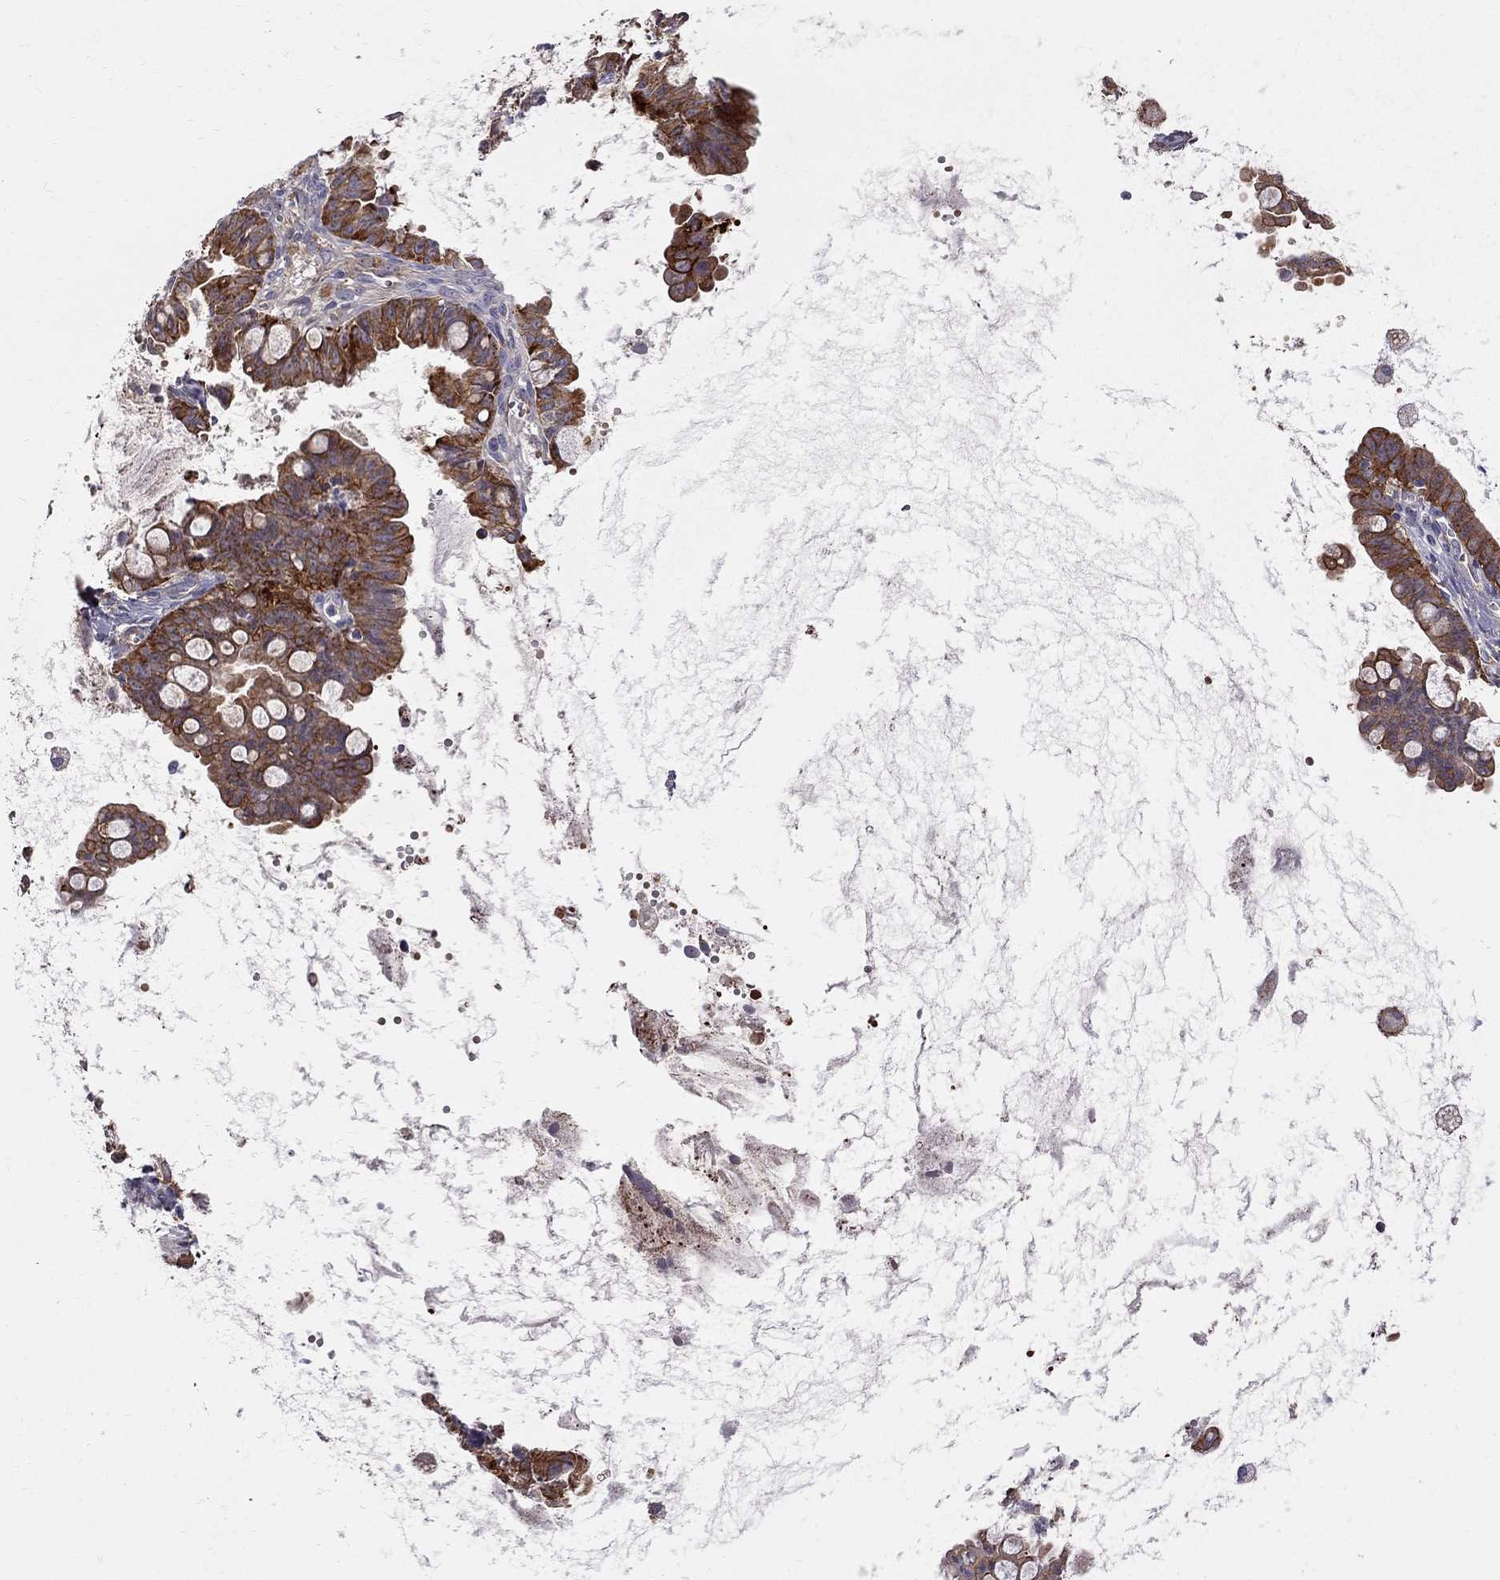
{"staining": {"intensity": "strong", "quantity": ">75%", "location": "cytoplasmic/membranous"}, "tissue": "ovarian cancer", "cell_type": "Tumor cells", "image_type": "cancer", "snomed": [{"axis": "morphology", "description": "Cystadenocarcinoma, mucinous, NOS"}, {"axis": "topography", "description": "Ovary"}], "caption": "Protein expression analysis of ovarian cancer (mucinous cystadenocarcinoma) shows strong cytoplasmic/membranous expression in about >75% of tumor cells. (DAB (3,3'-diaminobenzidine) IHC, brown staining for protein, blue staining for nuclei).", "gene": "EIF4E3", "patient": {"sex": "female", "age": 63}}